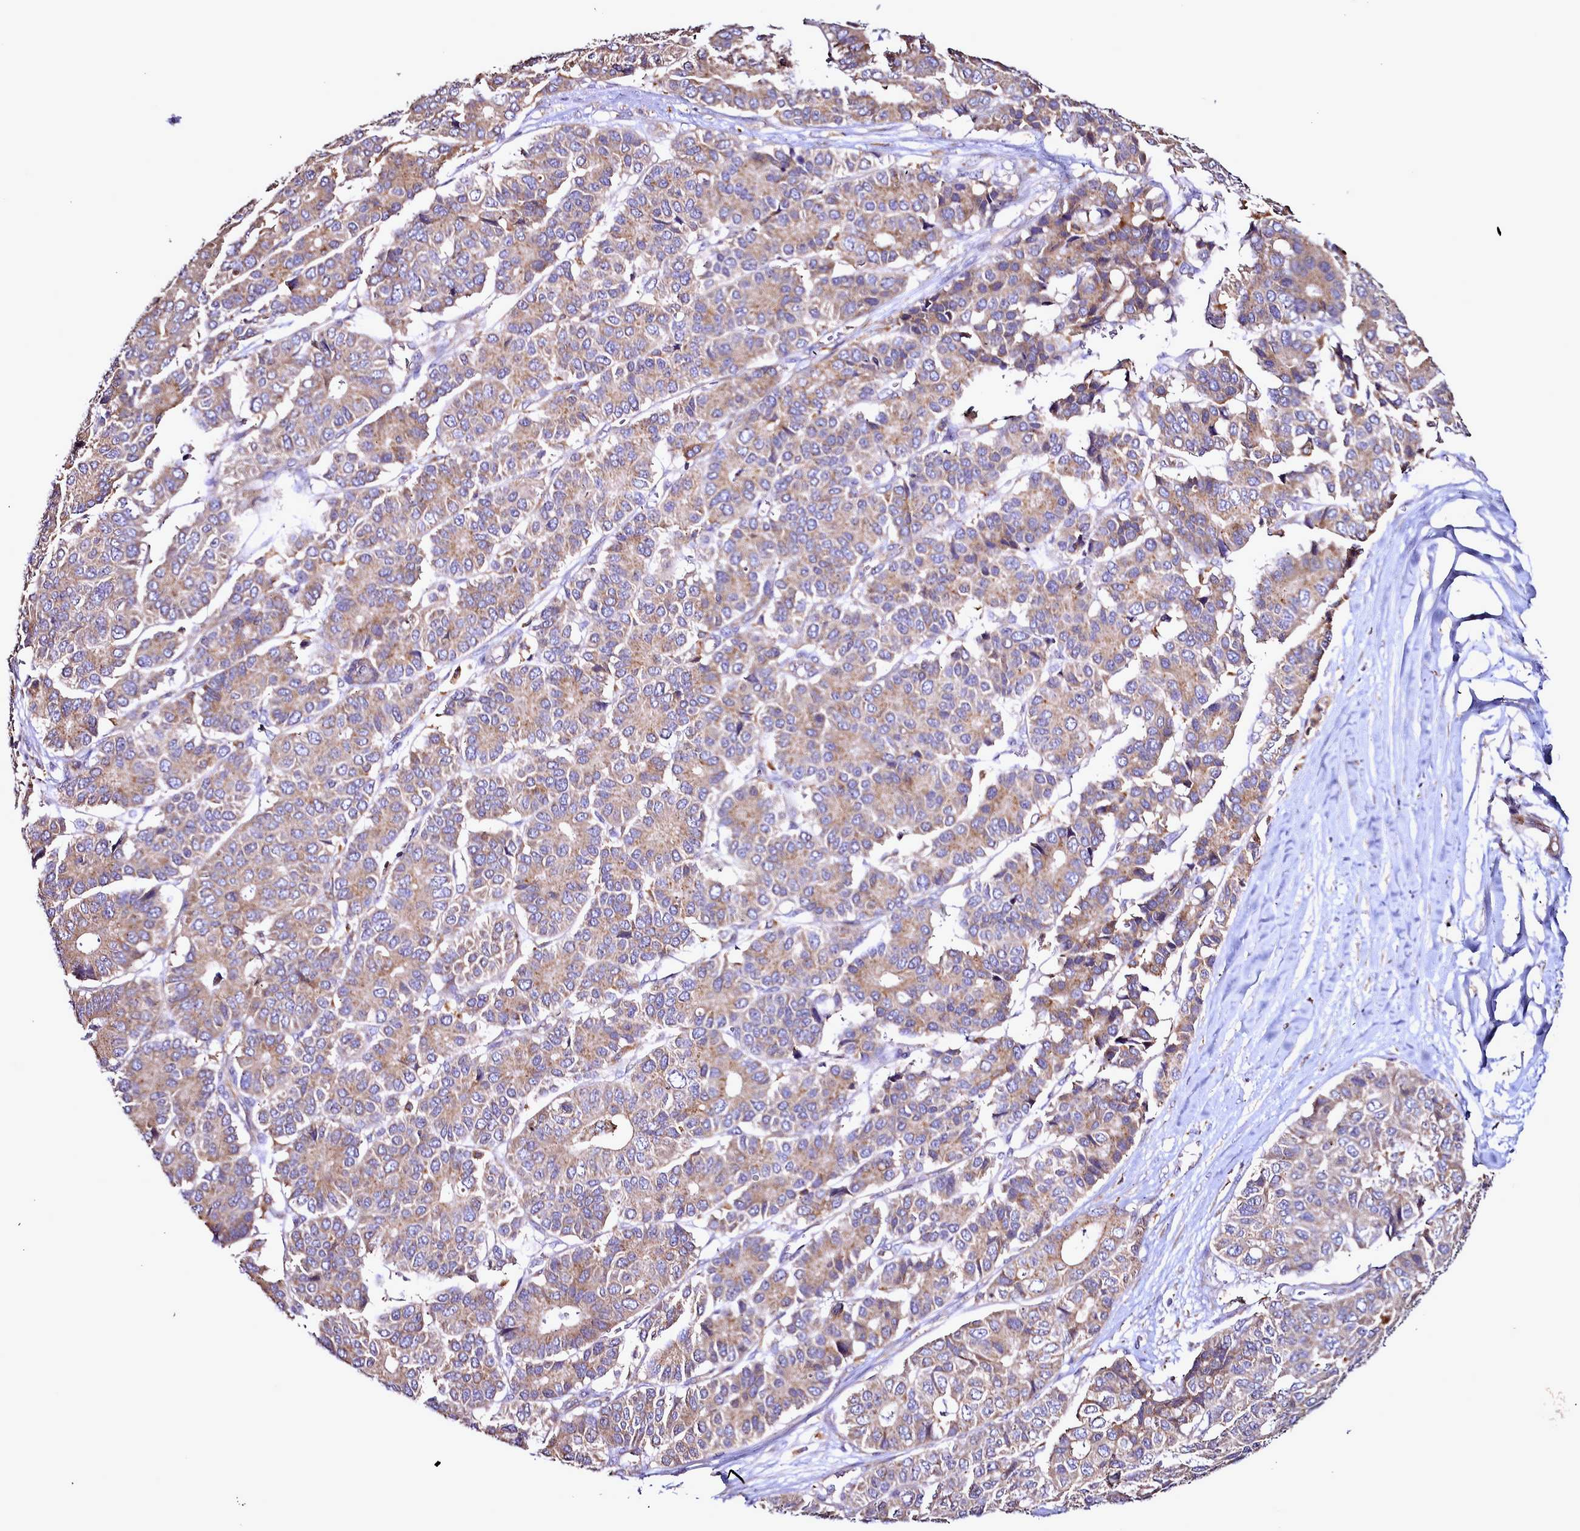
{"staining": {"intensity": "weak", "quantity": "25%-75%", "location": "cytoplasmic/membranous"}, "tissue": "pancreatic cancer", "cell_type": "Tumor cells", "image_type": "cancer", "snomed": [{"axis": "morphology", "description": "Adenocarcinoma, NOS"}, {"axis": "topography", "description": "Pancreas"}], "caption": "Protein expression analysis of pancreatic cancer exhibits weak cytoplasmic/membranous staining in about 25%-75% of tumor cells.", "gene": "NCKAP1L", "patient": {"sex": "male", "age": 50}}